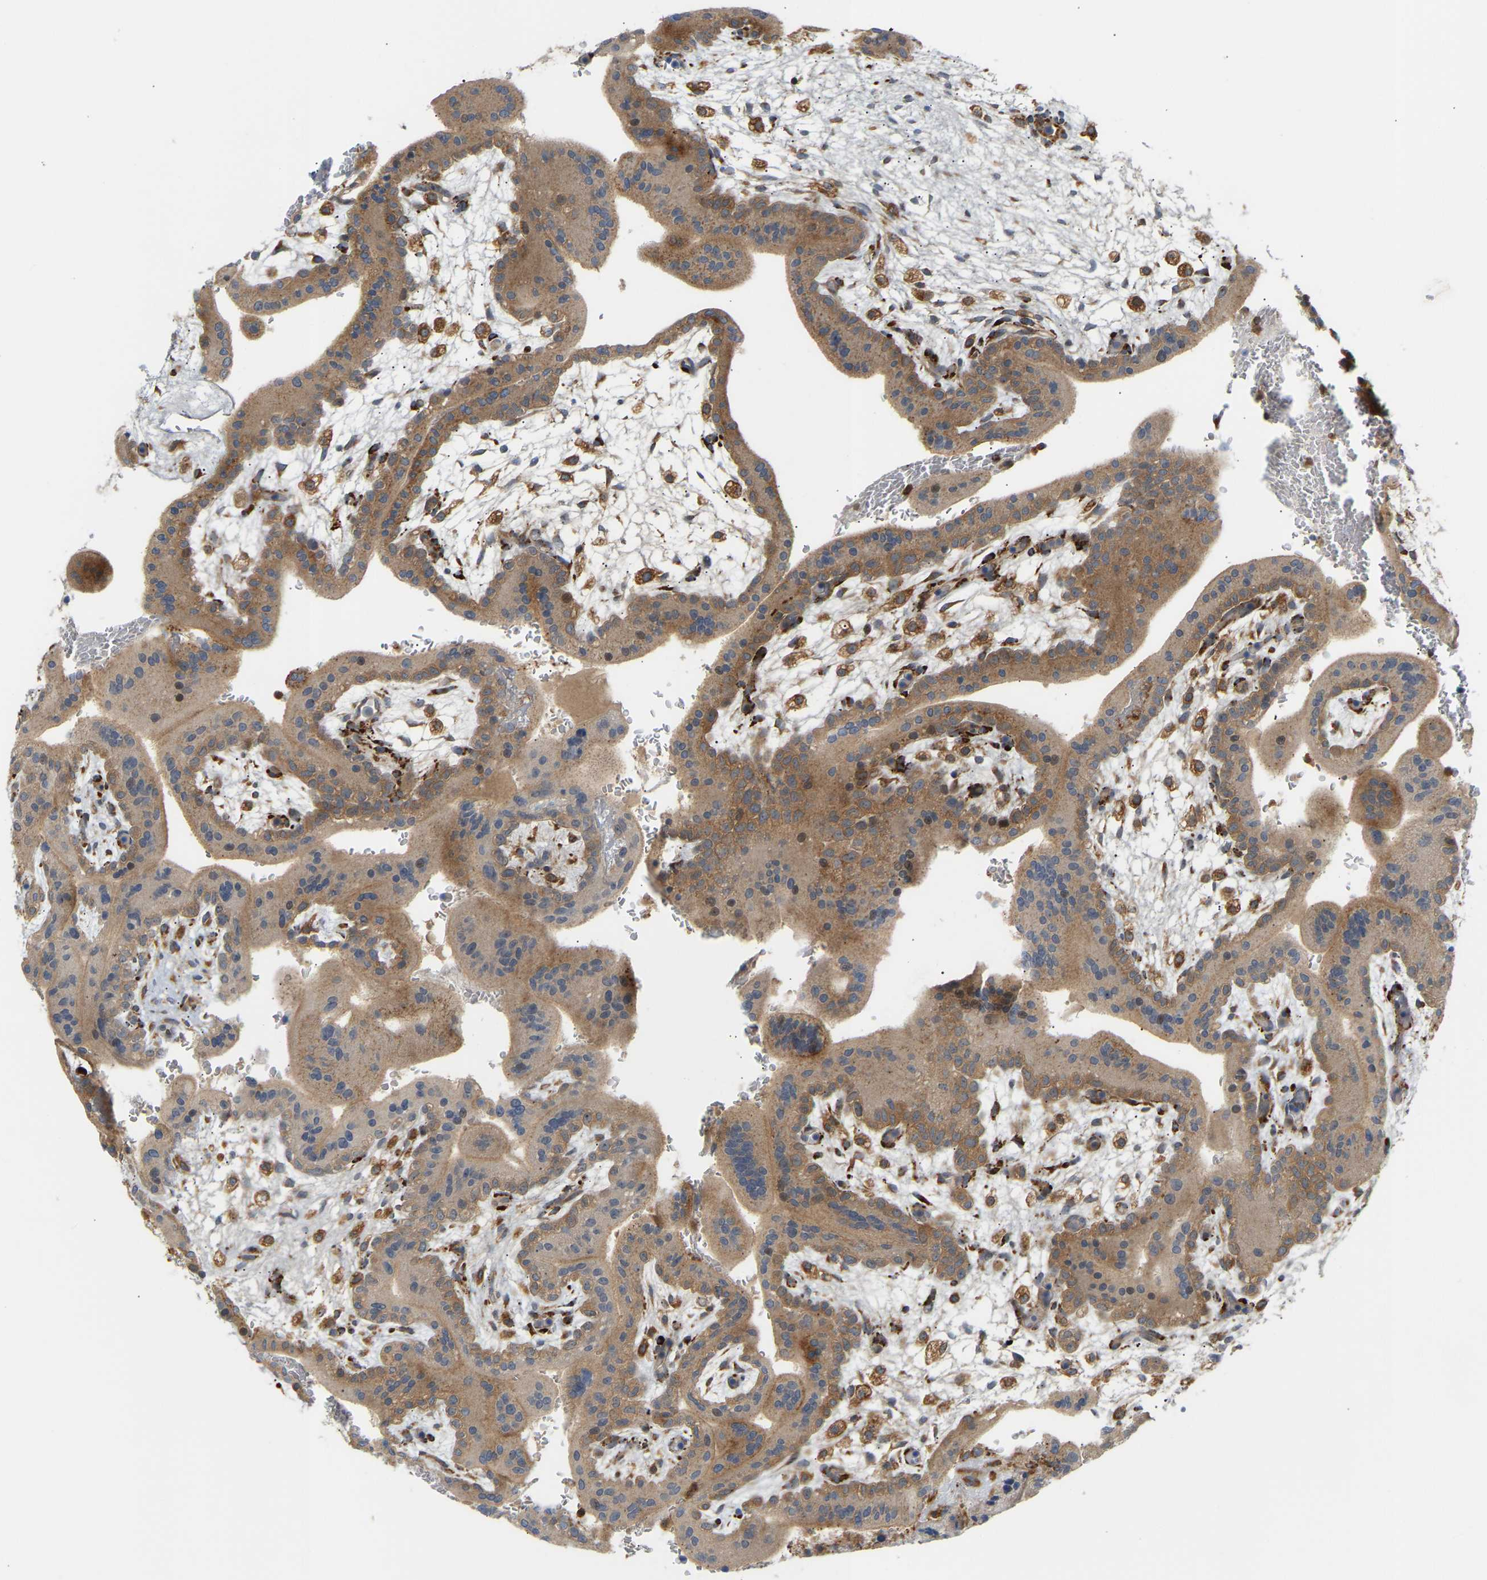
{"staining": {"intensity": "strong", "quantity": ">75%", "location": "cytoplasmic/membranous"}, "tissue": "placenta", "cell_type": "Decidual cells", "image_type": "normal", "snomed": [{"axis": "morphology", "description": "Normal tissue, NOS"}, {"axis": "topography", "description": "Placenta"}], "caption": "Approximately >75% of decidual cells in benign human placenta exhibit strong cytoplasmic/membranous protein staining as visualized by brown immunohistochemical staining.", "gene": "PLCG2", "patient": {"sex": "female", "age": 35}}